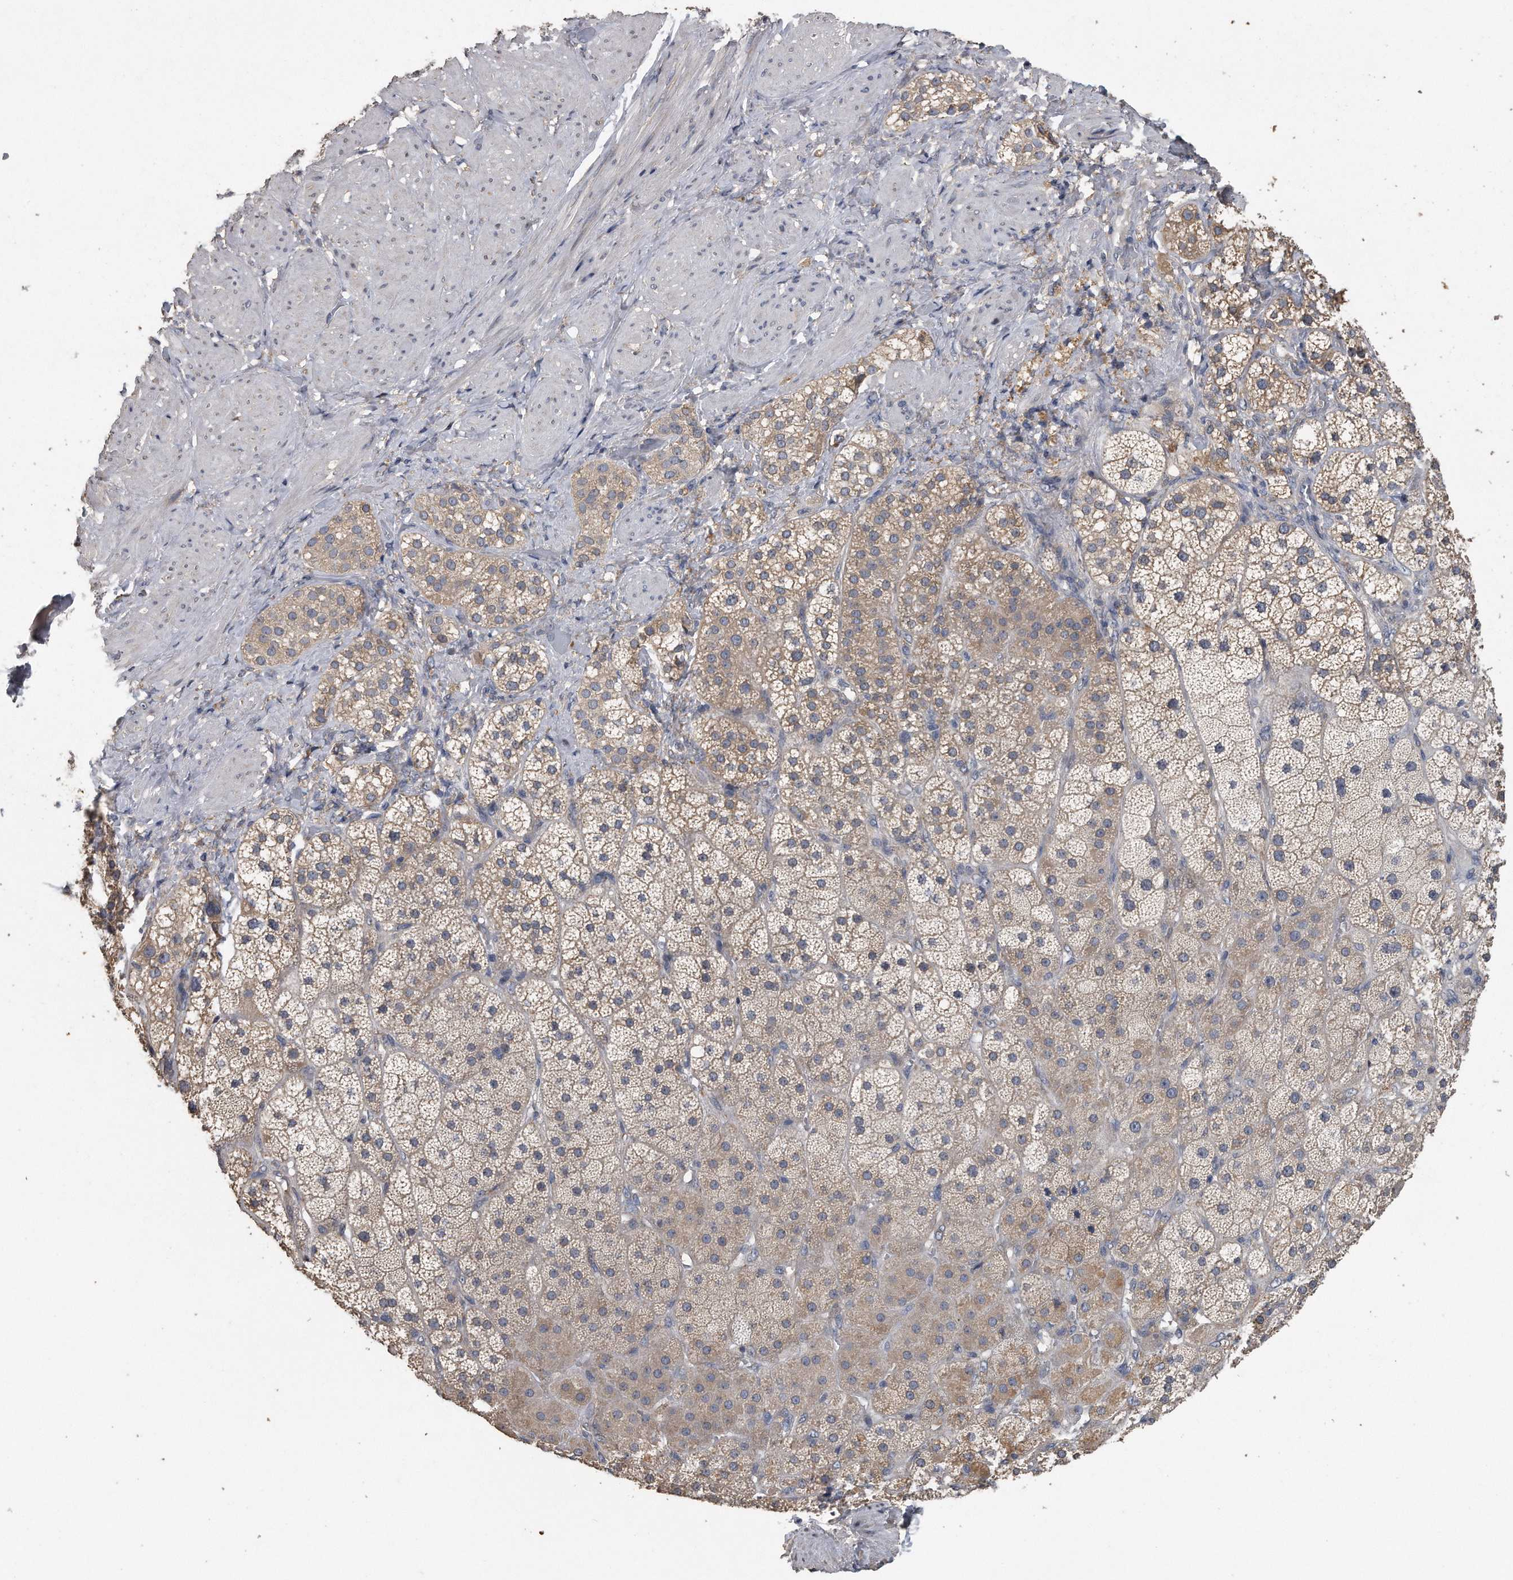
{"staining": {"intensity": "weak", "quantity": "25%-75%", "location": "cytoplasmic/membranous"}, "tissue": "adrenal gland", "cell_type": "Glandular cells", "image_type": "normal", "snomed": [{"axis": "morphology", "description": "Normal tissue, NOS"}, {"axis": "topography", "description": "Adrenal gland"}], "caption": "Unremarkable adrenal gland shows weak cytoplasmic/membranous staining in about 25%-75% of glandular cells (DAB (3,3'-diaminobenzidine) IHC with brightfield microscopy, high magnification)..", "gene": "PCLO", "patient": {"sex": "male", "age": 57}}